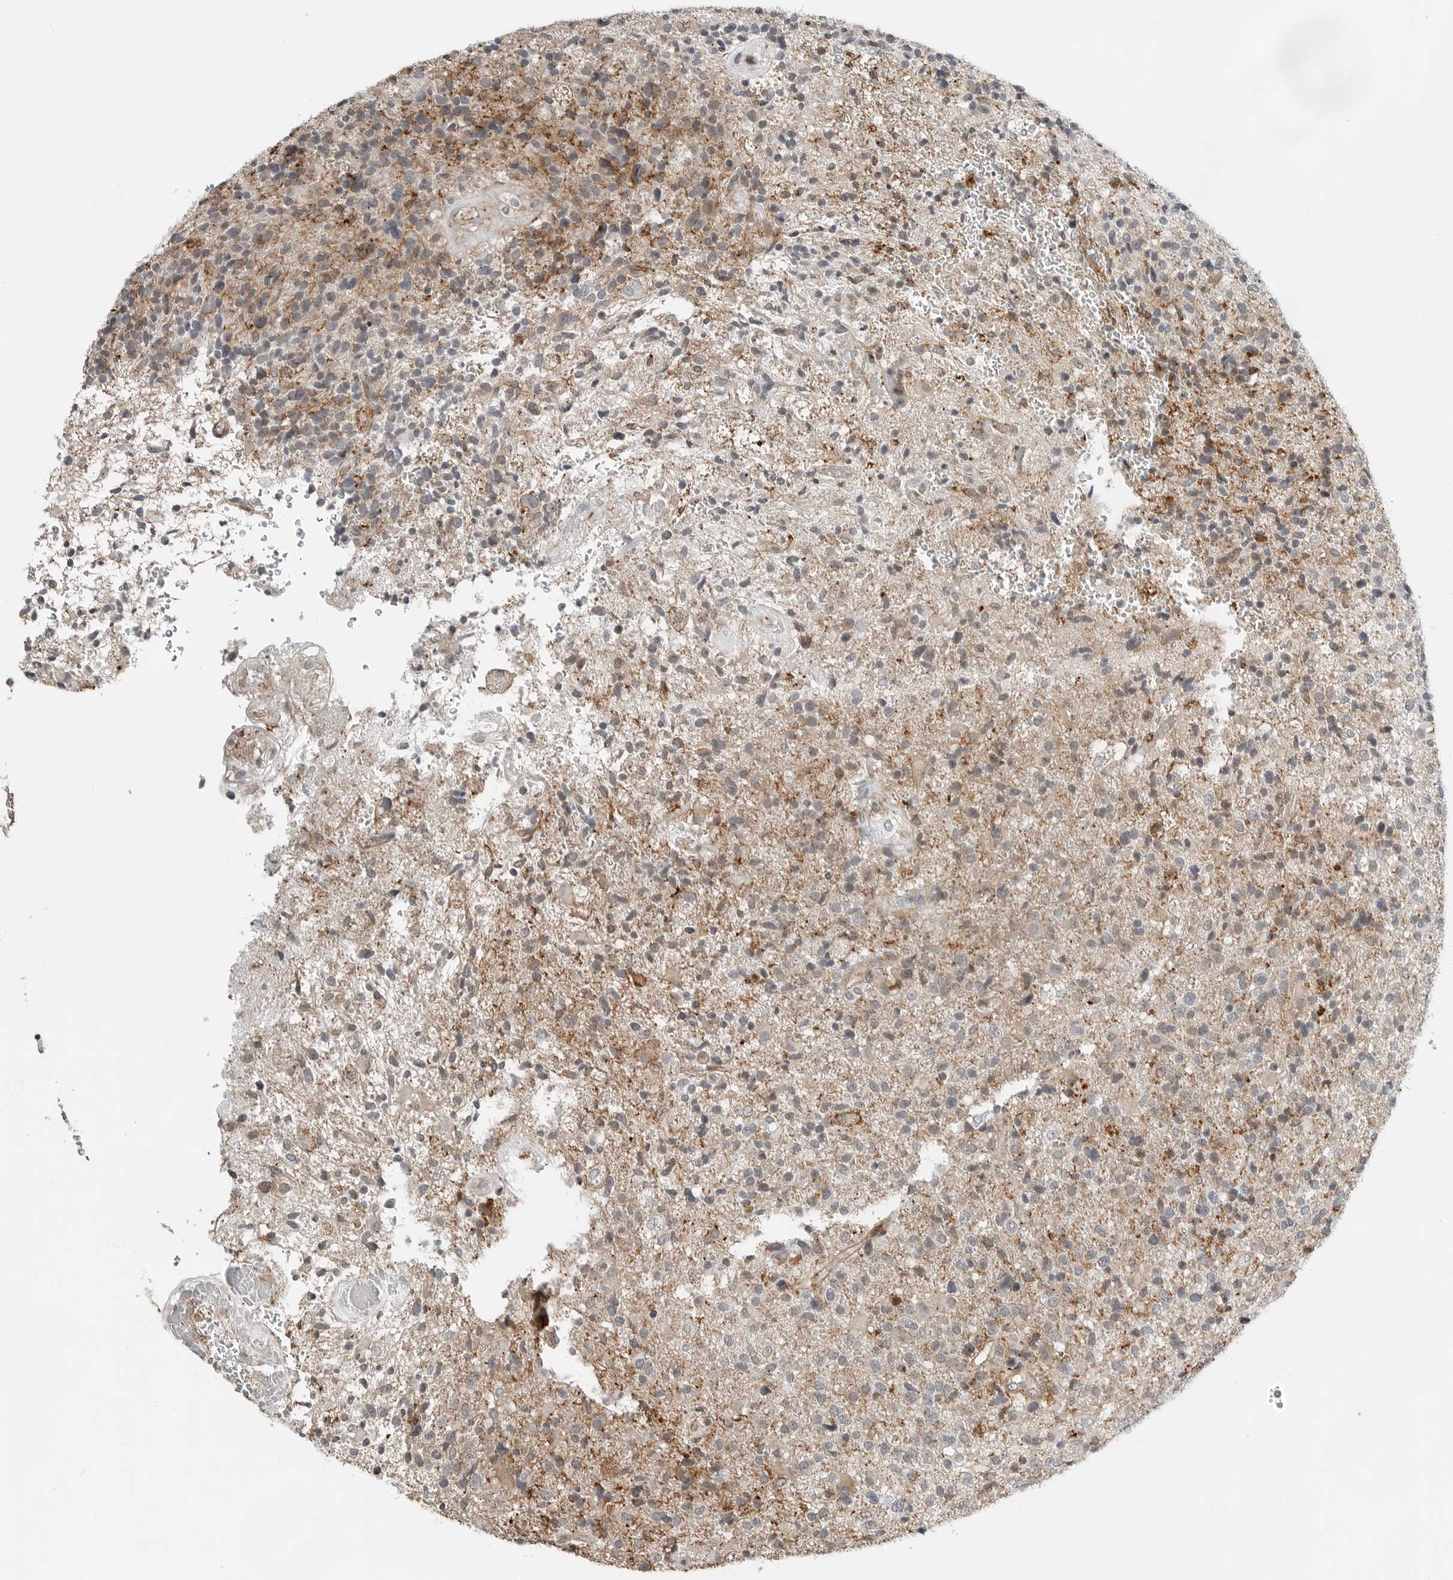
{"staining": {"intensity": "moderate", "quantity": "<25%", "location": "cytoplasmic/membranous"}, "tissue": "glioma", "cell_type": "Tumor cells", "image_type": "cancer", "snomed": [{"axis": "morphology", "description": "Glioma, malignant, High grade"}, {"axis": "topography", "description": "Brain"}], "caption": "Approximately <25% of tumor cells in malignant glioma (high-grade) exhibit moderate cytoplasmic/membranous protein positivity as visualized by brown immunohistochemical staining.", "gene": "LEFTY2", "patient": {"sex": "male", "age": 72}}